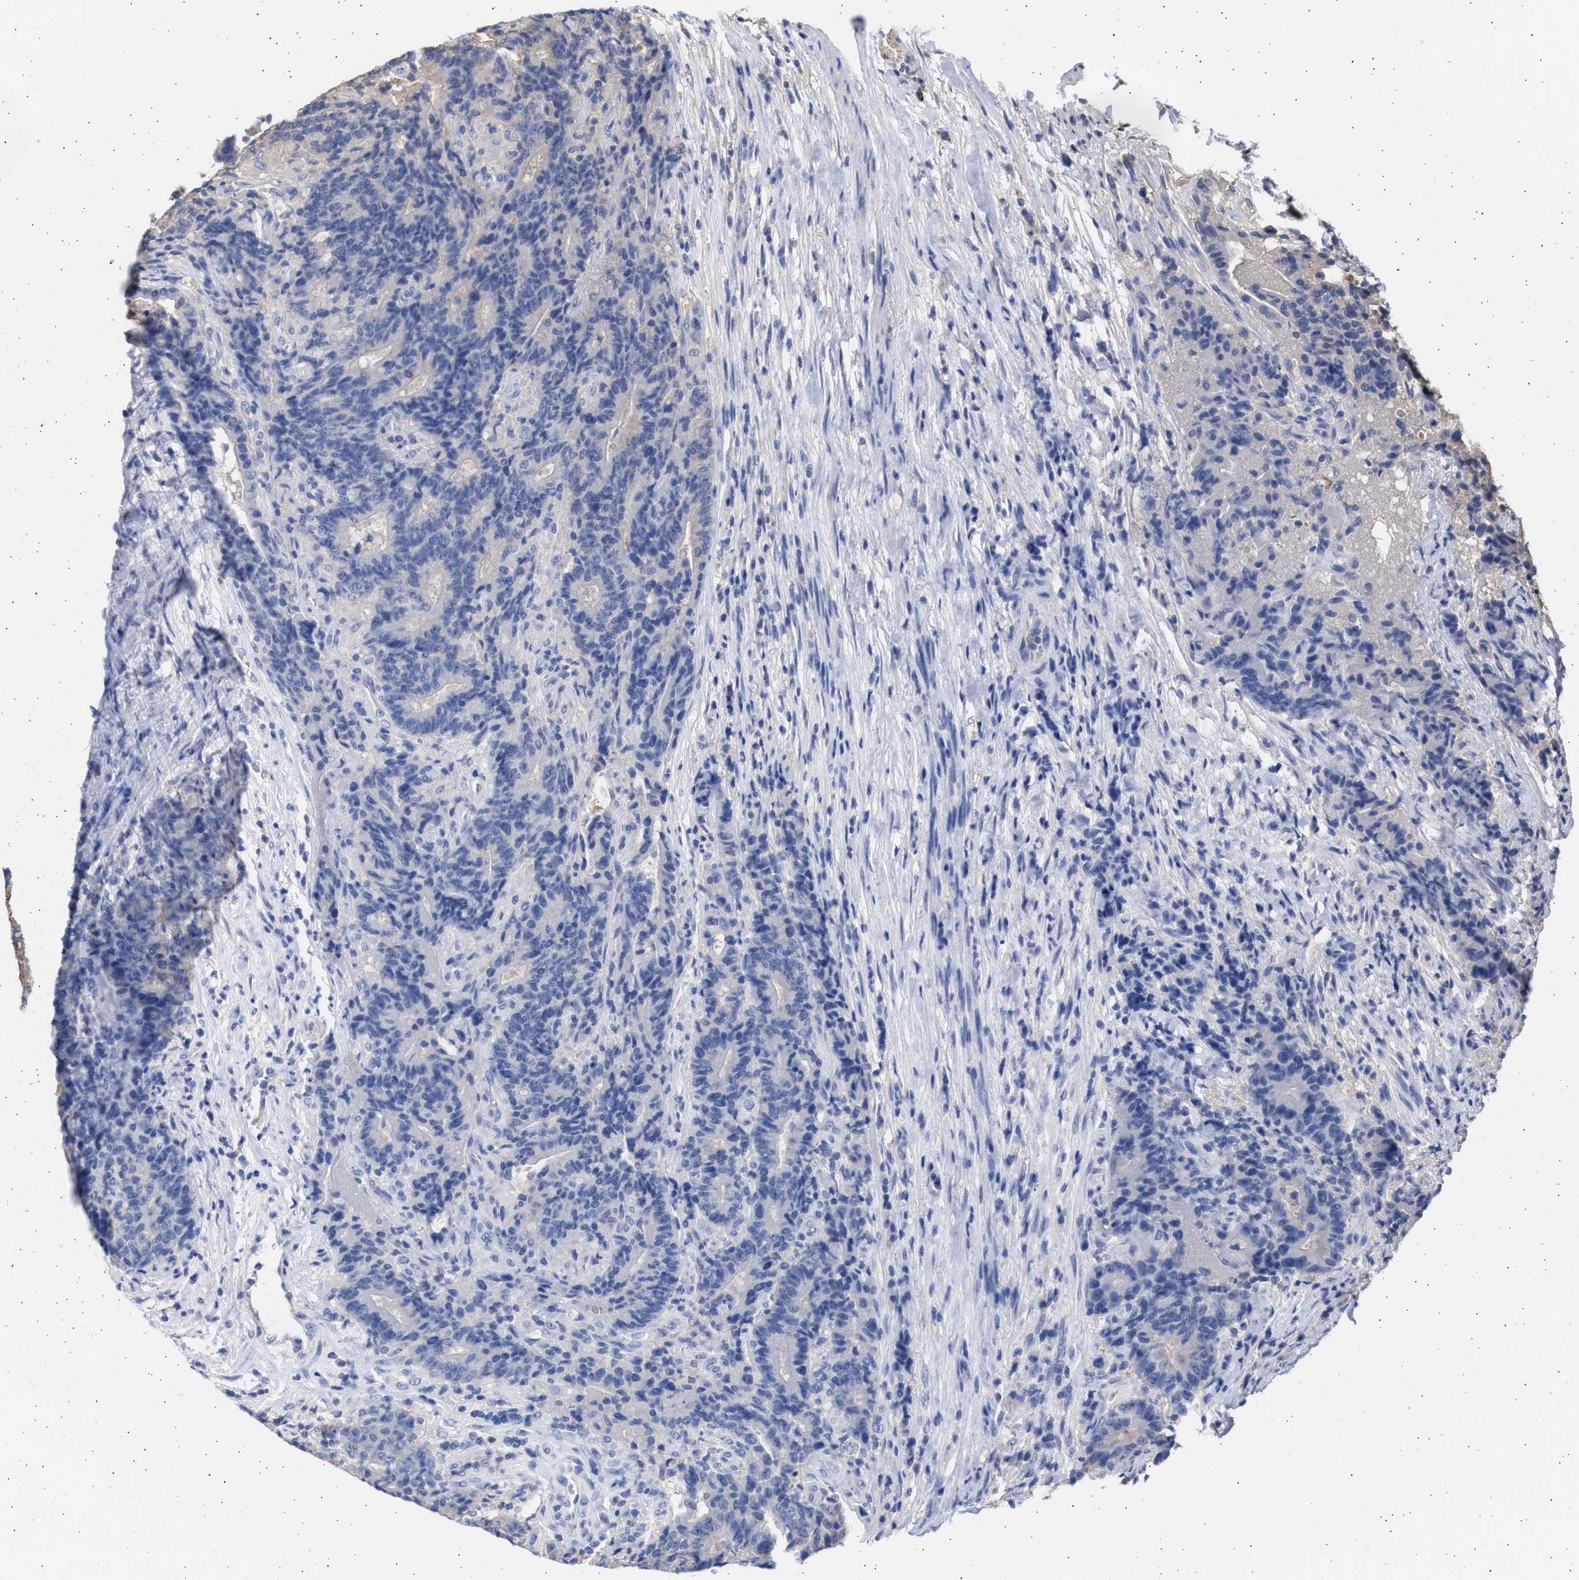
{"staining": {"intensity": "negative", "quantity": "none", "location": "none"}, "tissue": "colorectal cancer", "cell_type": "Tumor cells", "image_type": "cancer", "snomed": [{"axis": "morphology", "description": "Normal tissue, NOS"}, {"axis": "morphology", "description": "Adenocarcinoma, NOS"}, {"axis": "topography", "description": "Colon"}], "caption": "Immunohistochemistry (IHC) image of neoplastic tissue: adenocarcinoma (colorectal) stained with DAB displays no significant protein expression in tumor cells.", "gene": "ALDOC", "patient": {"sex": "female", "age": 75}}